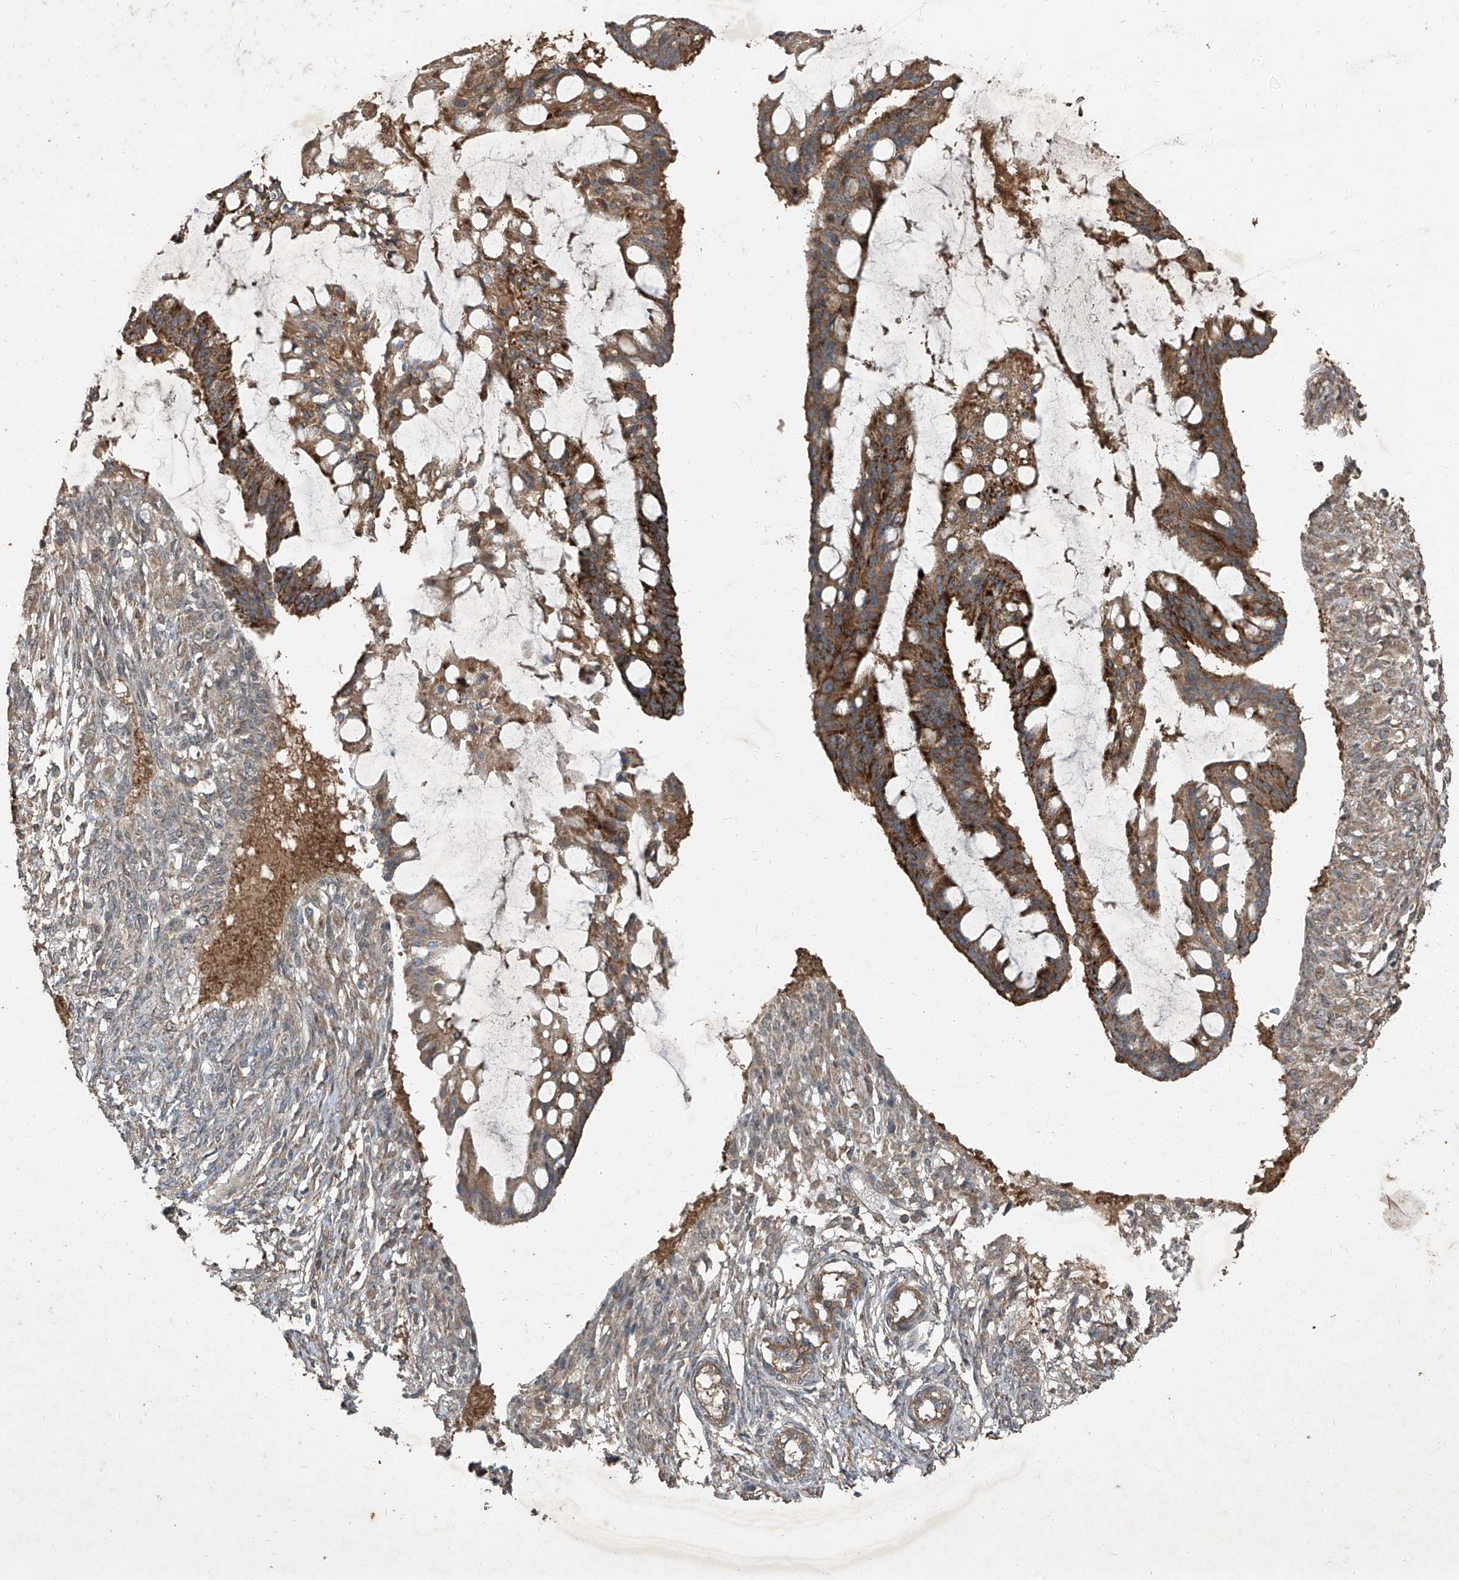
{"staining": {"intensity": "strong", "quantity": ">75%", "location": "cytoplasmic/membranous"}, "tissue": "ovarian cancer", "cell_type": "Tumor cells", "image_type": "cancer", "snomed": [{"axis": "morphology", "description": "Cystadenocarcinoma, mucinous, NOS"}, {"axis": "topography", "description": "Ovary"}], "caption": "Mucinous cystadenocarcinoma (ovarian) was stained to show a protein in brown. There is high levels of strong cytoplasmic/membranous staining in about >75% of tumor cells.", "gene": "CCN1", "patient": {"sex": "female", "age": 73}}